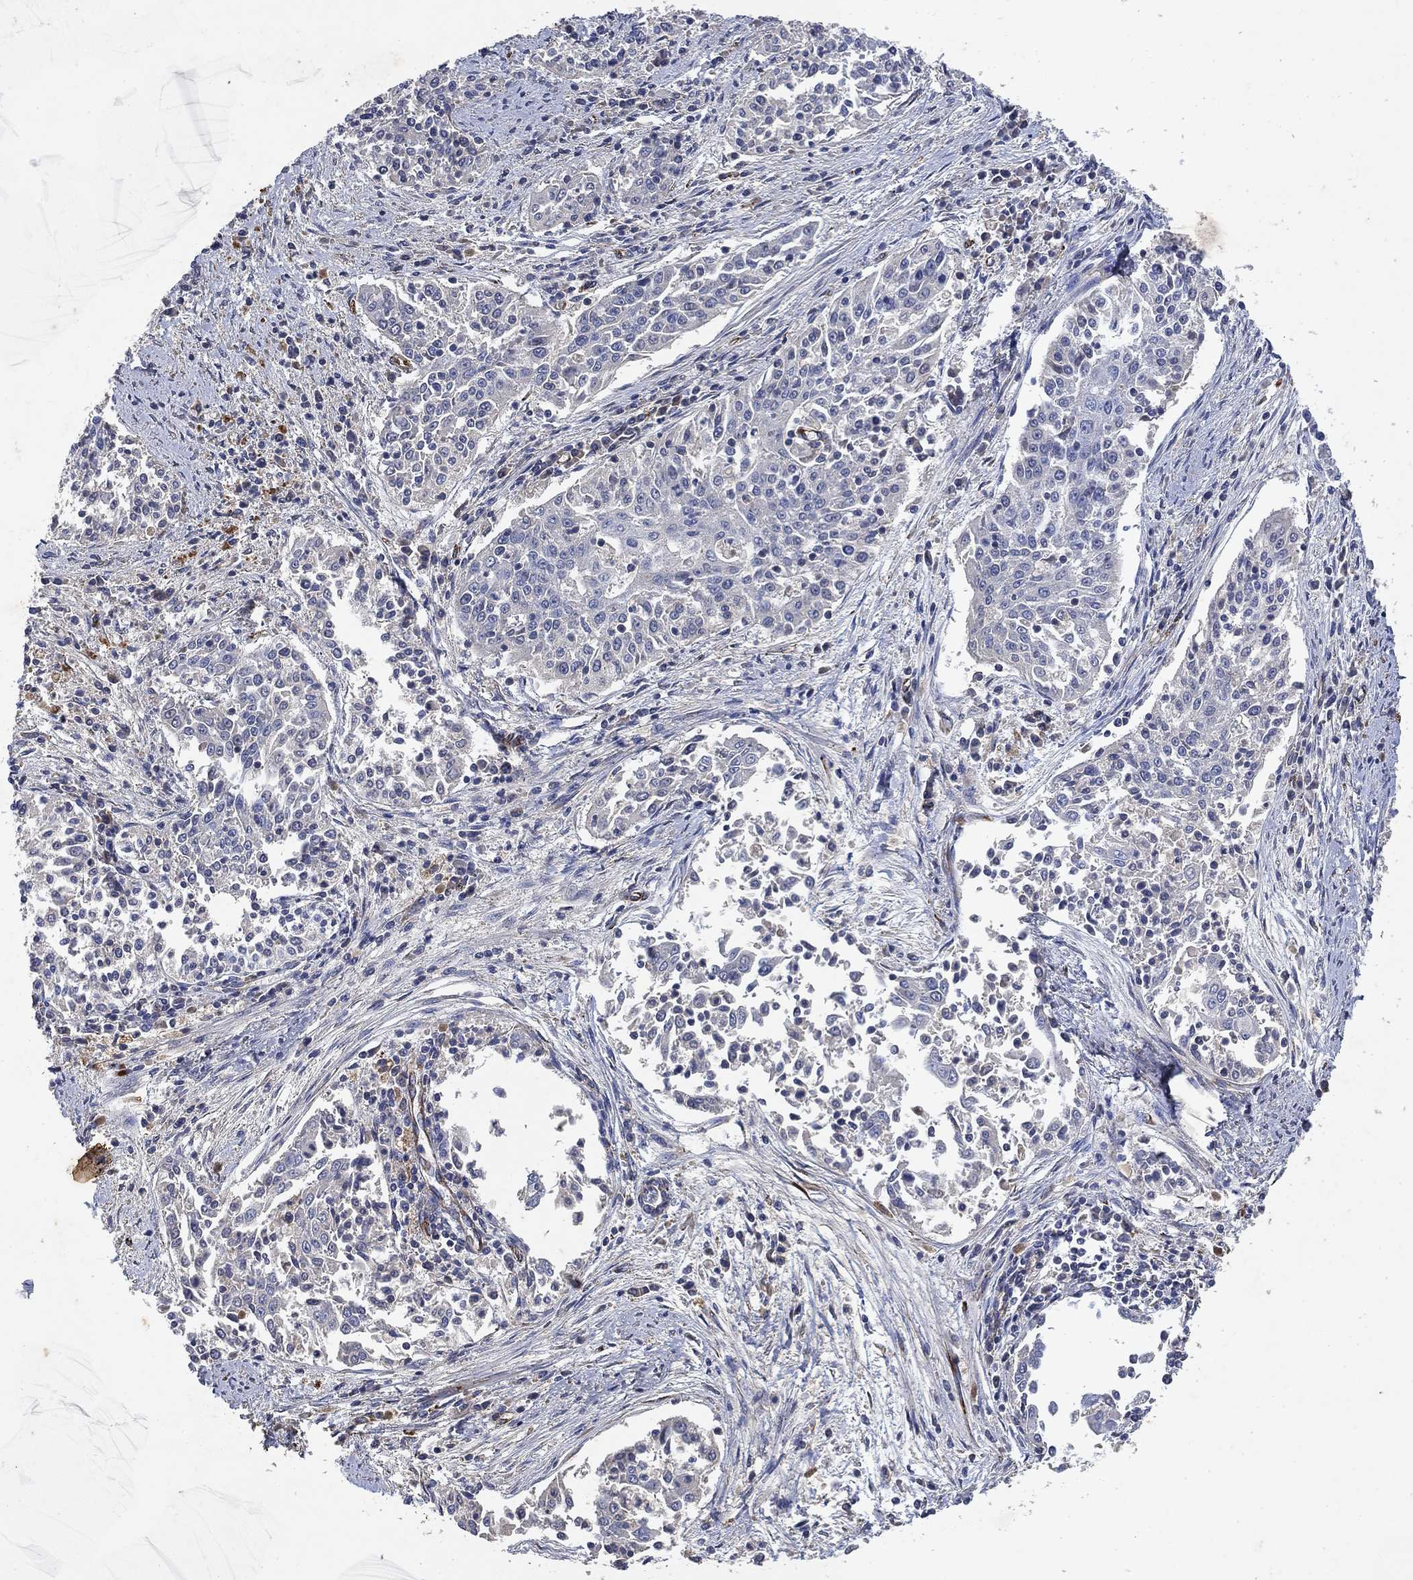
{"staining": {"intensity": "negative", "quantity": "none", "location": "none"}, "tissue": "cervical cancer", "cell_type": "Tumor cells", "image_type": "cancer", "snomed": [{"axis": "morphology", "description": "Squamous cell carcinoma, NOS"}, {"axis": "topography", "description": "Cervix"}], "caption": "Tumor cells are negative for brown protein staining in squamous cell carcinoma (cervical).", "gene": "COL4A2", "patient": {"sex": "female", "age": 41}}